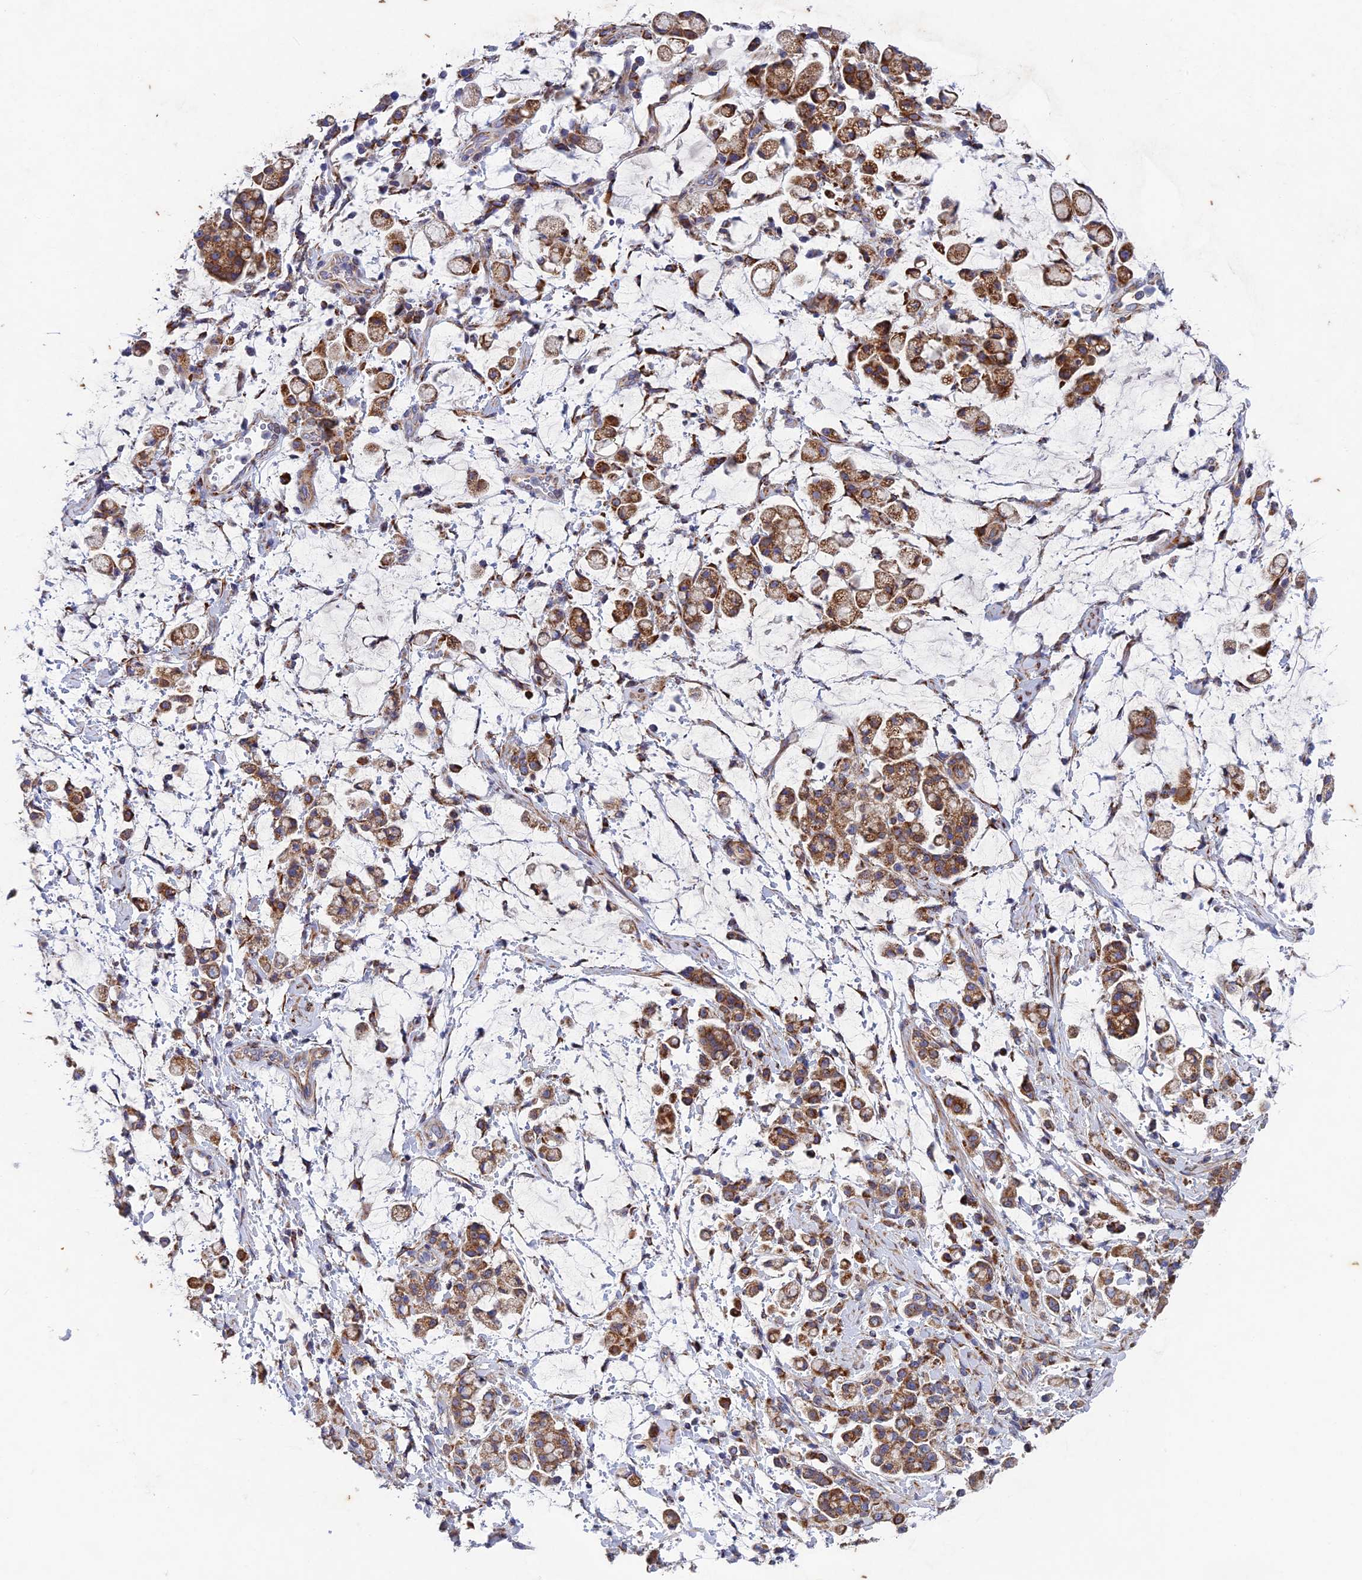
{"staining": {"intensity": "moderate", "quantity": ">75%", "location": "cytoplasmic/membranous"}, "tissue": "stomach cancer", "cell_type": "Tumor cells", "image_type": "cancer", "snomed": [{"axis": "morphology", "description": "Adenocarcinoma, NOS"}, {"axis": "topography", "description": "Stomach"}], "caption": "Stomach cancer (adenocarcinoma) was stained to show a protein in brown. There is medium levels of moderate cytoplasmic/membranous expression in about >75% of tumor cells. (Stains: DAB in brown, nuclei in blue, Microscopy: brightfield microscopy at high magnification).", "gene": "AP4S1", "patient": {"sex": "female", "age": 60}}